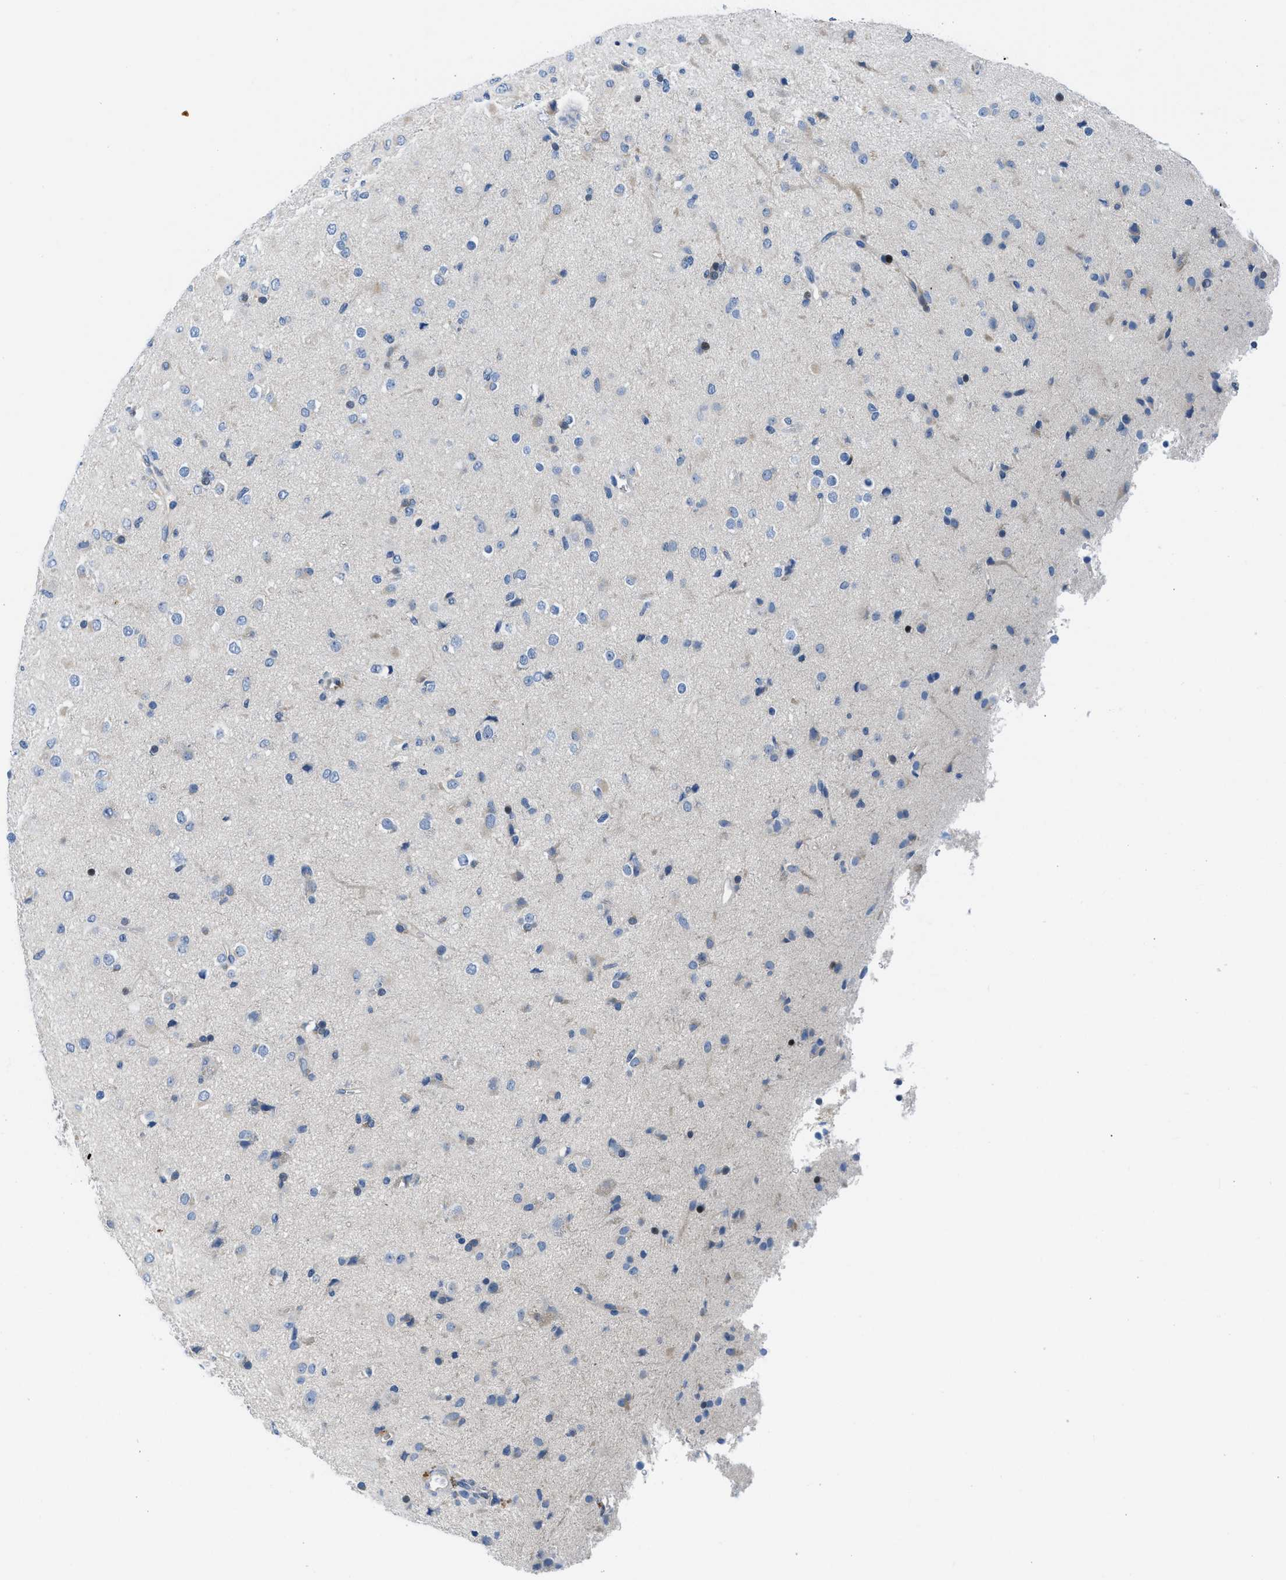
{"staining": {"intensity": "negative", "quantity": "none", "location": "none"}, "tissue": "glioma", "cell_type": "Tumor cells", "image_type": "cancer", "snomed": [{"axis": "morphology", "description": "Glioma, malignant, Low grade"}, {"axis": "topography", "description": "Brain"}], "caption": "IHC photomicrograph of neoplastic tissue: human glioma stained with DAB (3,3'-diaminobenzidine) reveals no significant protein staining in tumor cells. (IHC, brightfield microscopy, high magnification).", "gene": "BNC2", "patient": {"sex": "male", "age": 65}}